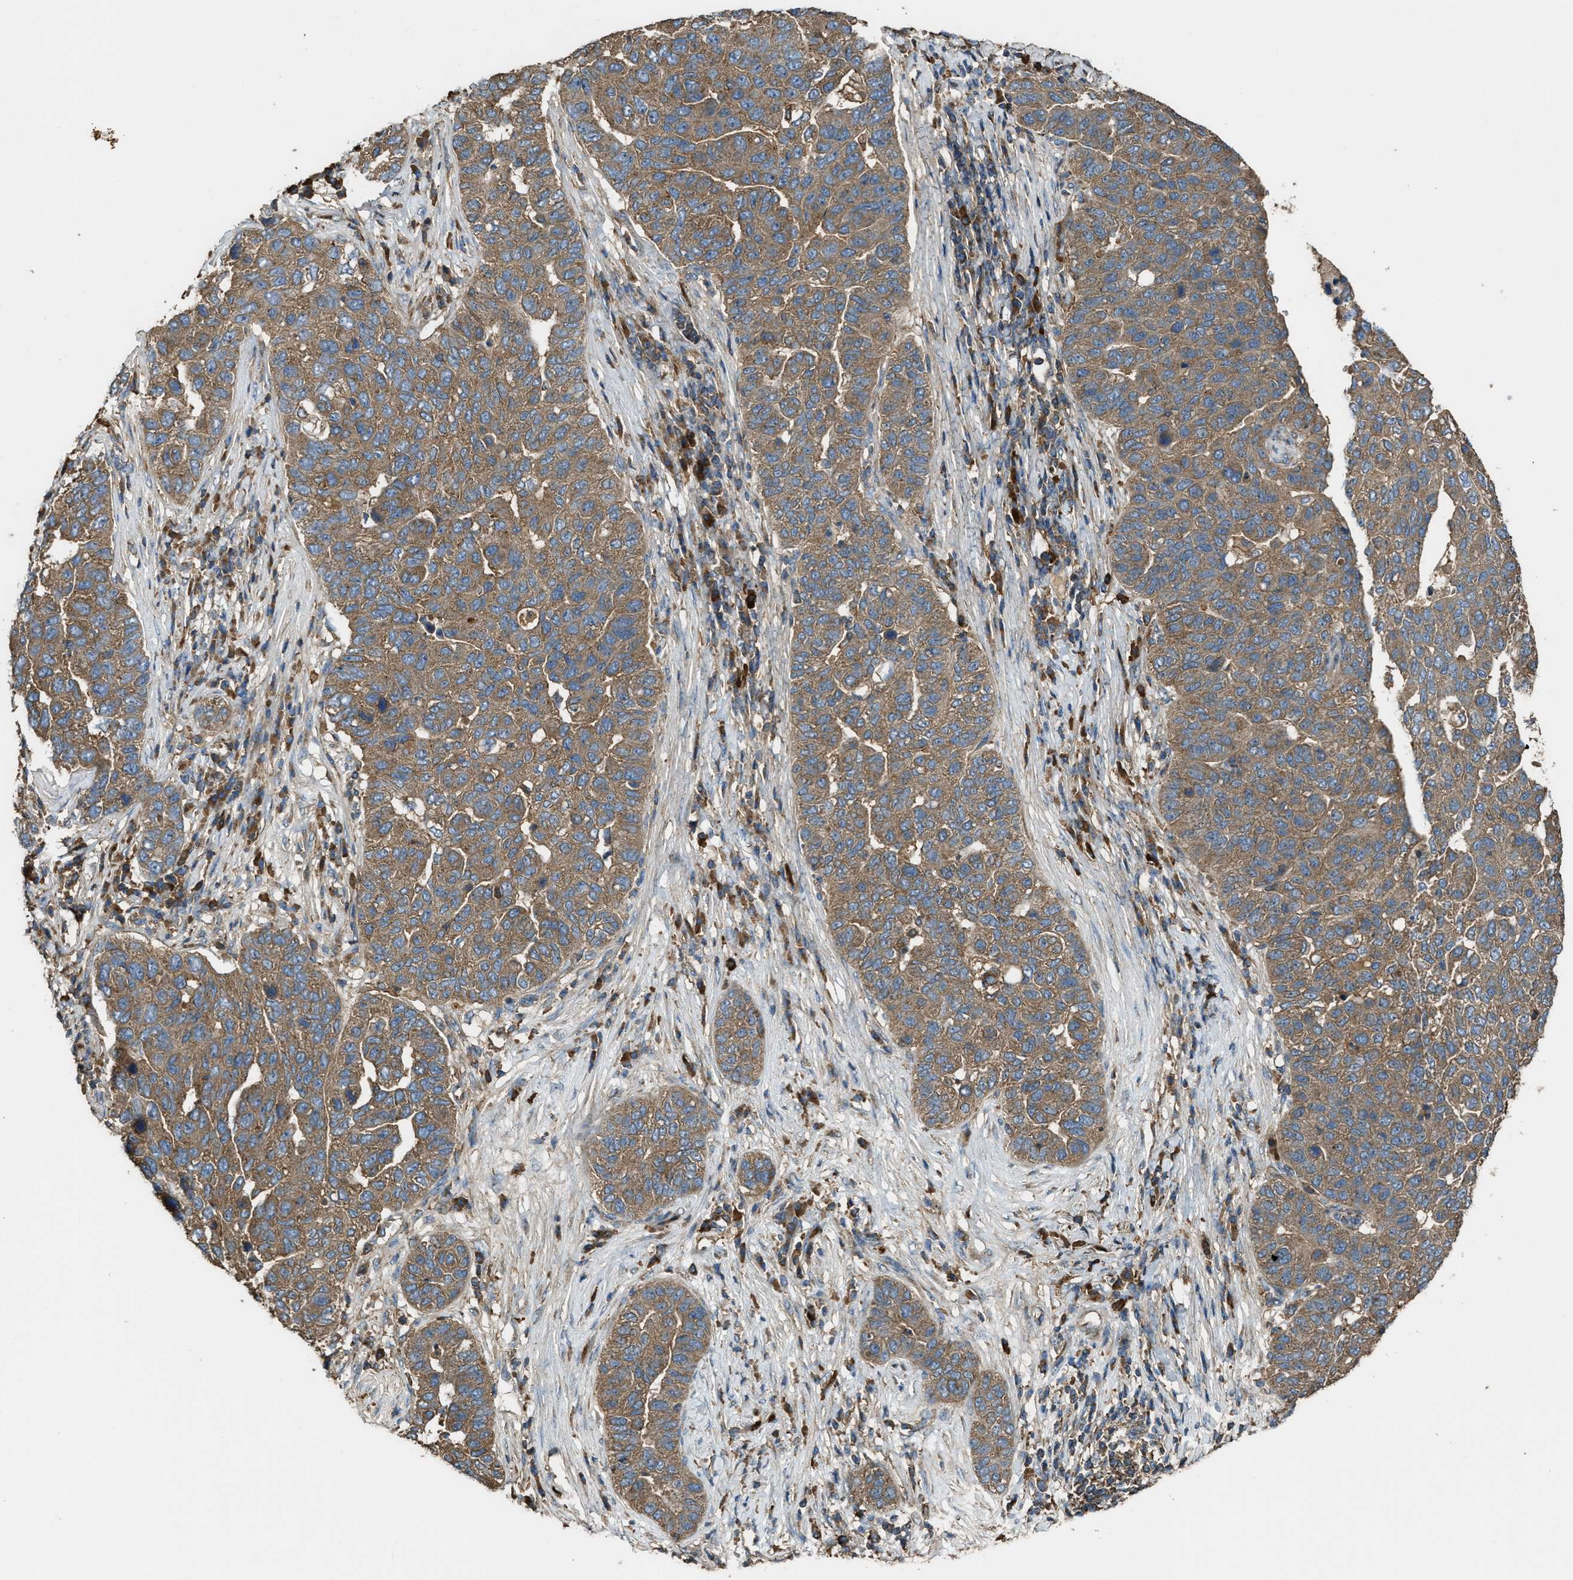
{"staining": {"intensity": "moderate", "quantity": ">75%", "location": "cytoplasmic/membranous"}, "tissue": "pancreatic cancer", "cell_type": "Tumor cells", "image_type": "cancer", "snomed": [{"axis": "morphology", "description": "Adenocarcinoma, NOS"}, {"axis": "topography", "description": "Pancreas"}], "caption": "The micrograph shows staining of pancreatic cancer, revealing moderate cytoplasmic/membranous protein positivity (brown color) within tumor cells. (Brightfield microscopy of DAB IHC at high magnification).", "gene": "MAP3K8", "patient": {"sex": "female", "age": 61}}